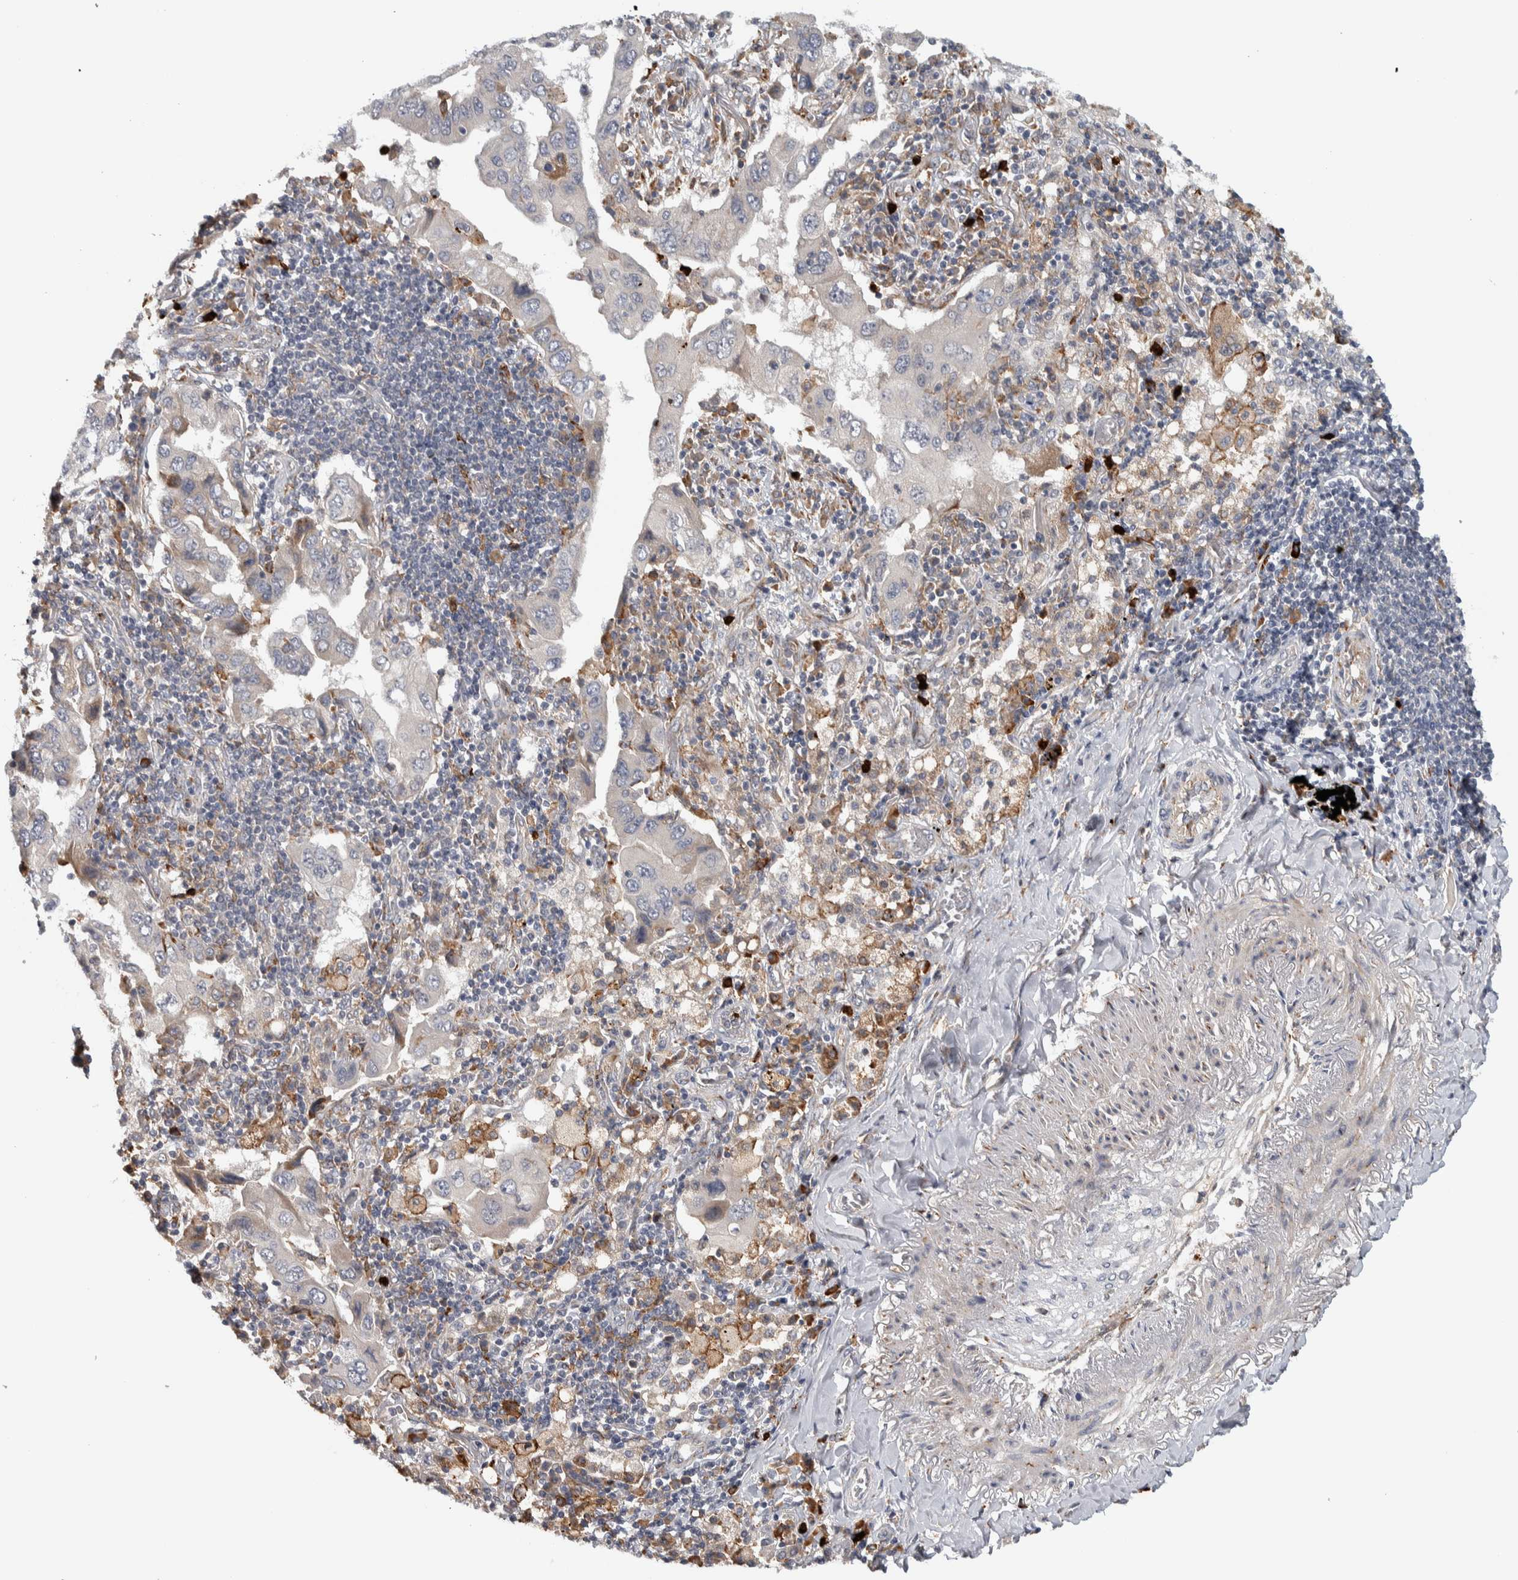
{"staining": {"intensity": "weak", "quantity": "<25%", "location": "cytoplasmic/membranous"}, "tissue": "lung cancer", "cell_type": "Tumor cells", "image_type": "cancer", "snomed": [{"axis": "morphology", "description": "Adenocarcinoma, NOS"}, {"axis": "topography", "description": "Lung"}], "caption": "An immunohistochemistry (IHC) histopathology image of lung adenocarcinoma is shown. There is no staining in tumor cells of lung adenocarcinoma.", "gene": "ADPRM", "patient": {"sex": "female", "age": 65}}